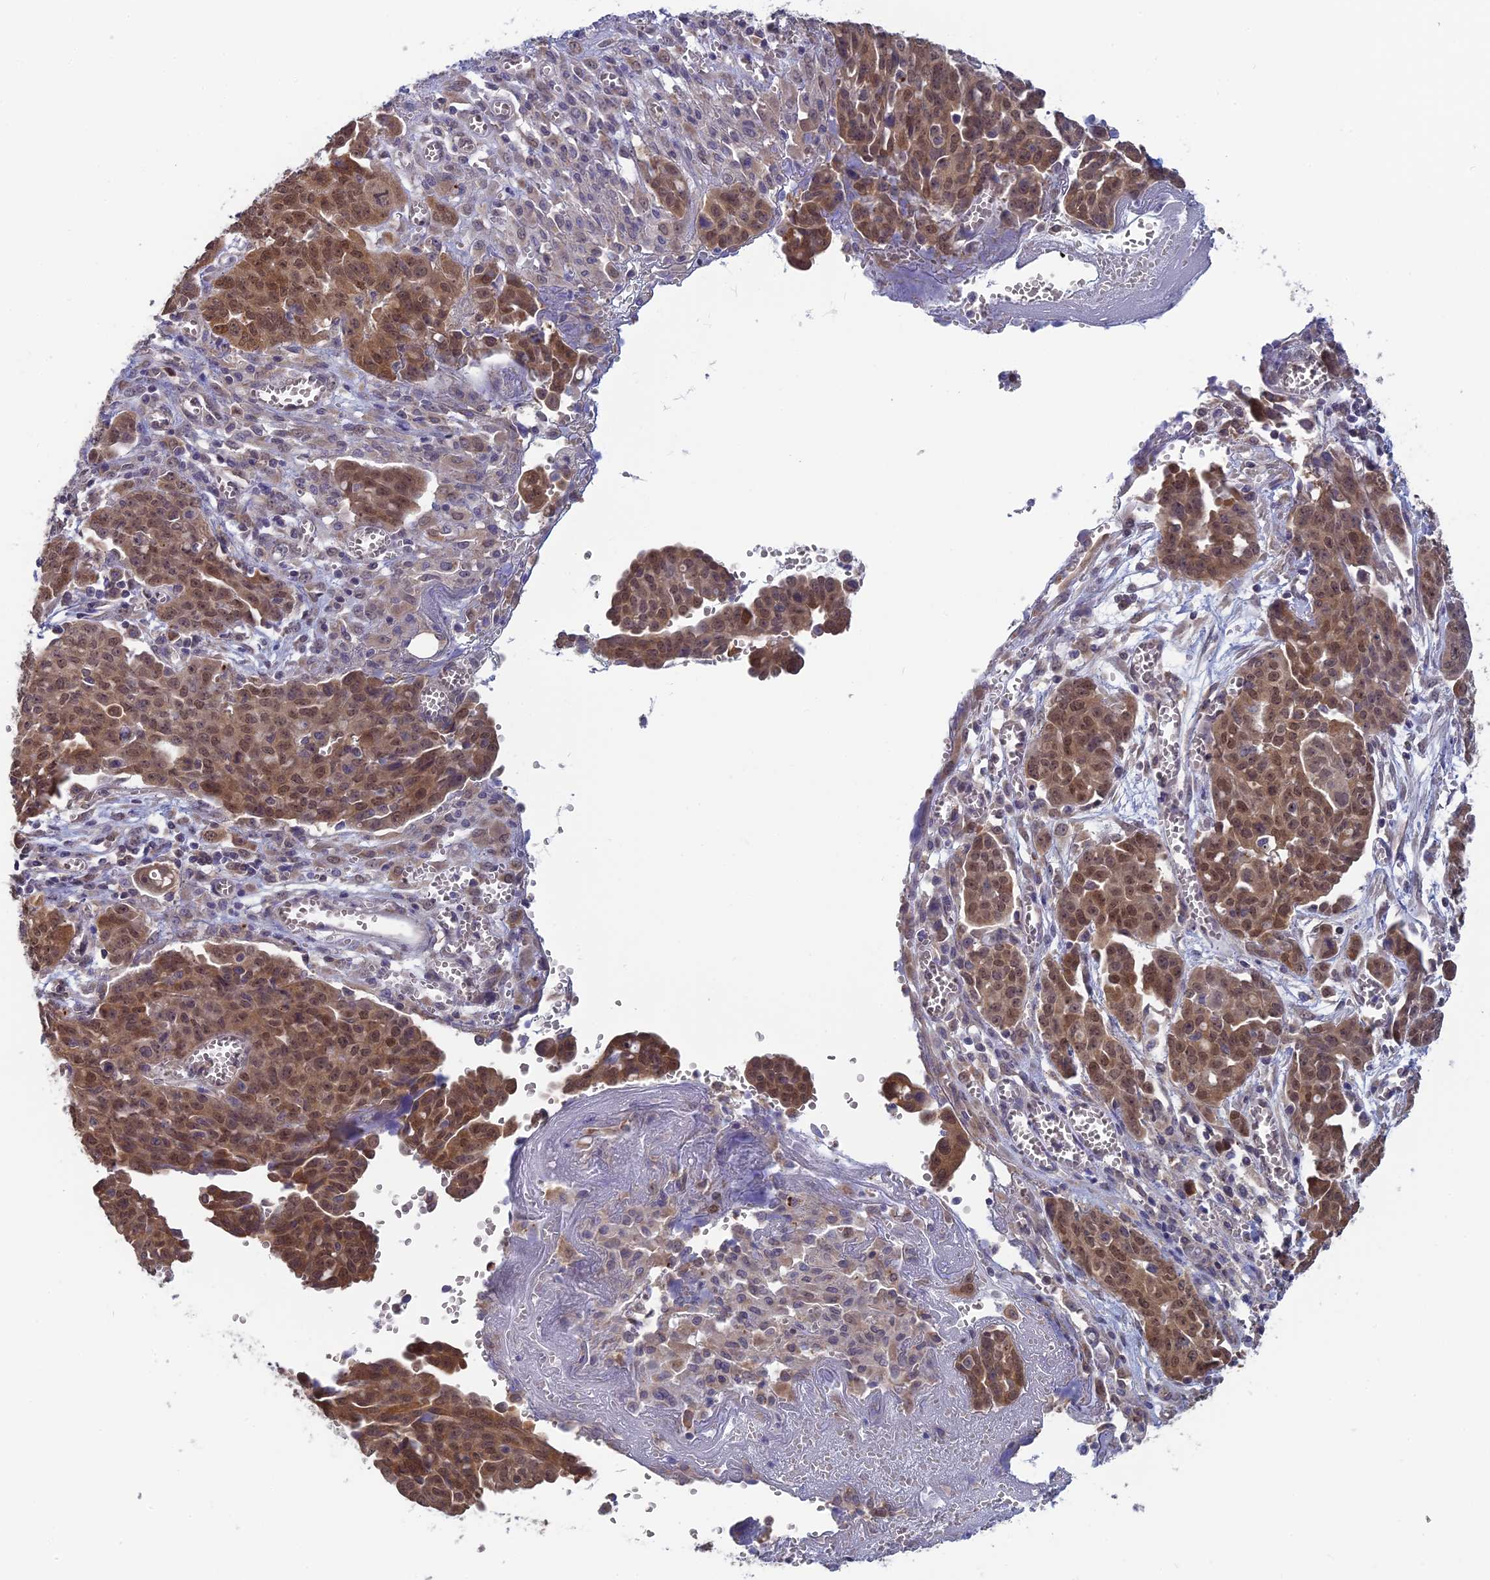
{"staining": {"intensity": "moderate", "quantity": ">75%", "location": "cytoplasmic/membranous,nuclear"}, "tissue": "ovarian cancer", "cell_type": "Tumor cells", "image_type": "cancer", "snomed": [{"axis": "morphology", "description": "Cystadenocarcinoma, serous, NOS"}, {"axis": "topography", "description": "Soft tissue"}, {"axis": "topography", "description": "Ovary"}], "caption": "A medium amount of moderate cytoplasmic/membranous and nuclear staining is appreciated in about >75% of tumor cells in ovarian cancer (serous cystadenocarcinoma) tissue.", "gene": "MRI1", "patient": {"sex": "female", "age": 57}}